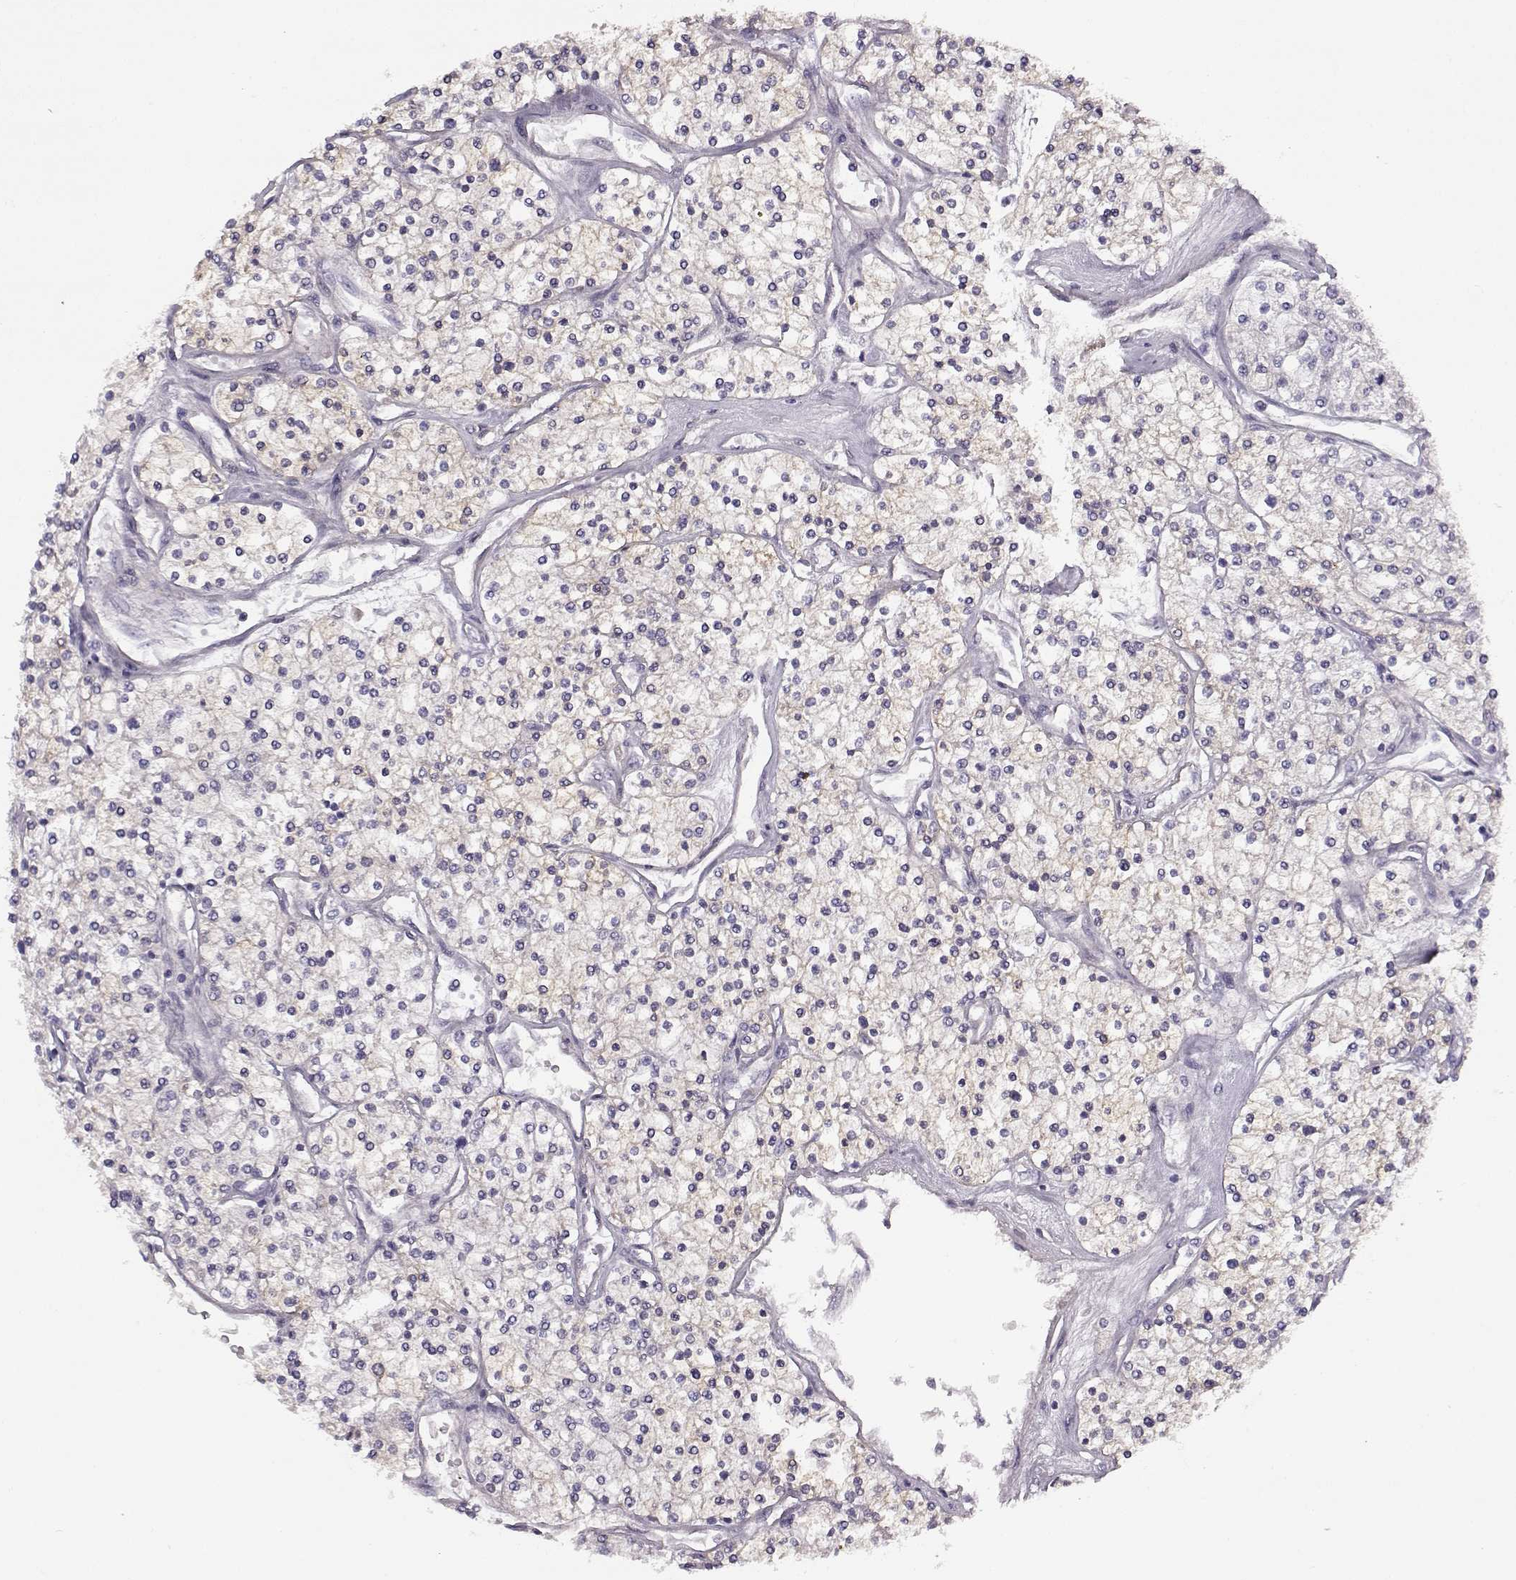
{"staining": {"intensity": "negative", "quantity": "none", "location": "none"}, "tissue": "renal cancer", "cell_type": "Tumor cells", "image_type": "cancer", "snomed": [{"axis": "morphology", "description": "Adenocarcinoma, NOS"}, {"axis": "topography", "description": "Kidney"}], "caption": "Human renal cancer stained for a protein using IHC shows no positivity in tumor cells.", "gene": "TRIM69", "patient": {"sex": "male", "age": 80}}